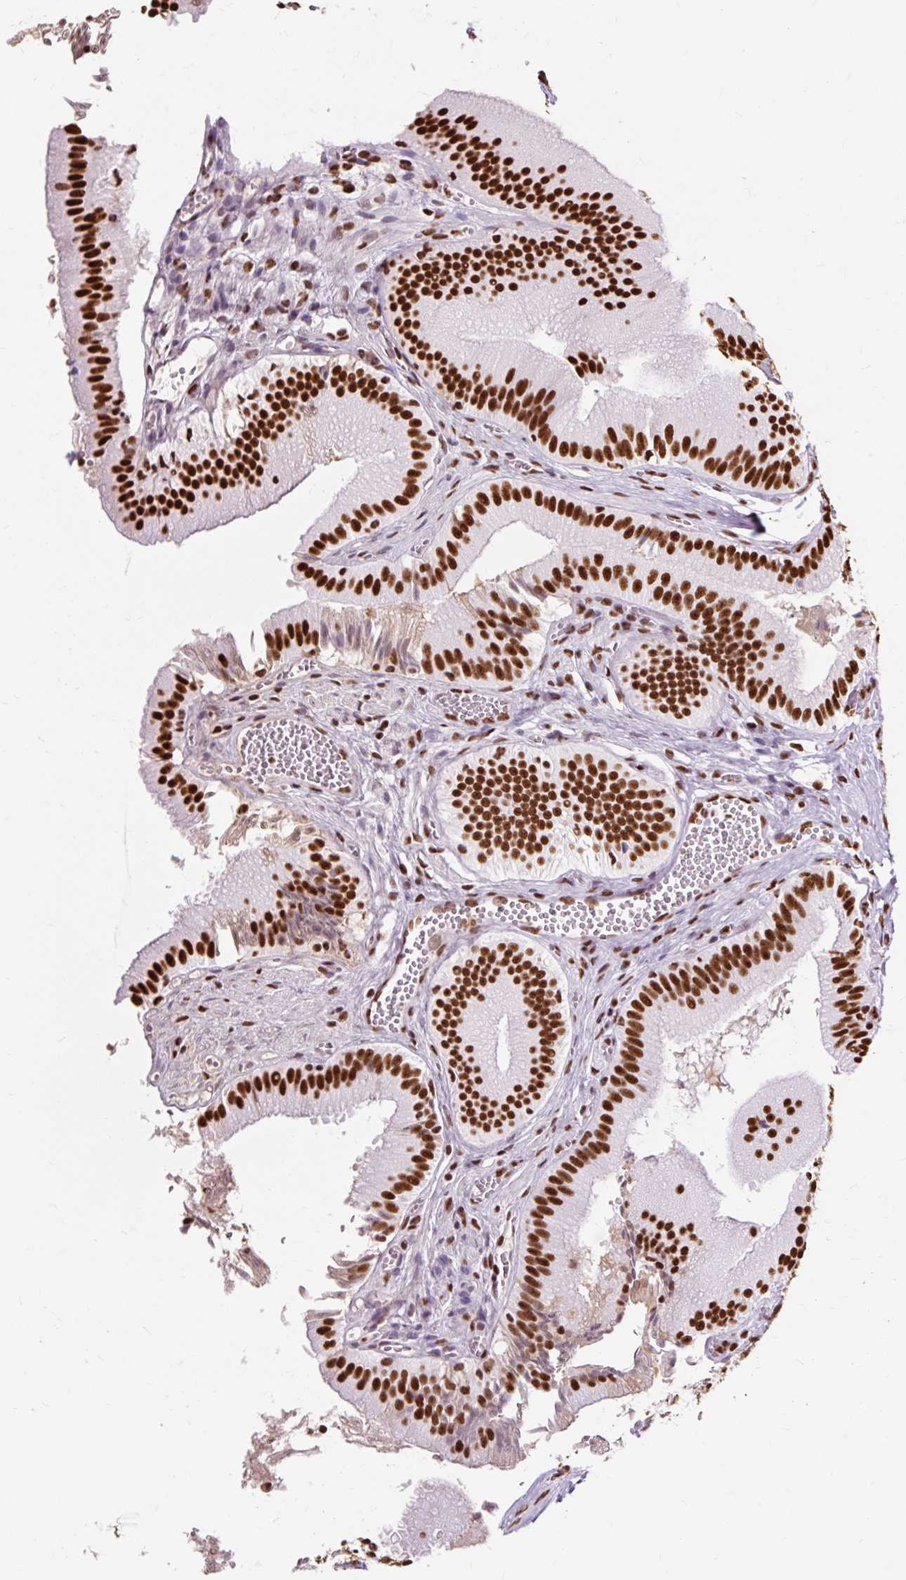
{"staining": {"intensity": "strong", "quantity": ">75%", "location": "nuclear"}, "tissue": "gallbladder", "cell_type": "Glandular cells", "image_type": "normal", "snomed": [{"axis": "morphology", "description": "Normal tissue, NOS"}, {"axis": "topography", "description": "Gallbladder"}, {"axis": "topography", "description": "Peripheral nerve tissue"}], "caption": "This is a histology image of immunohistochemistry (IHC) staining of benign gallbladder, which shows strong staining in the nuclear of glandular cells.", "gene": "XRCC6", "patient": {"sex": "male", "age": 17}}